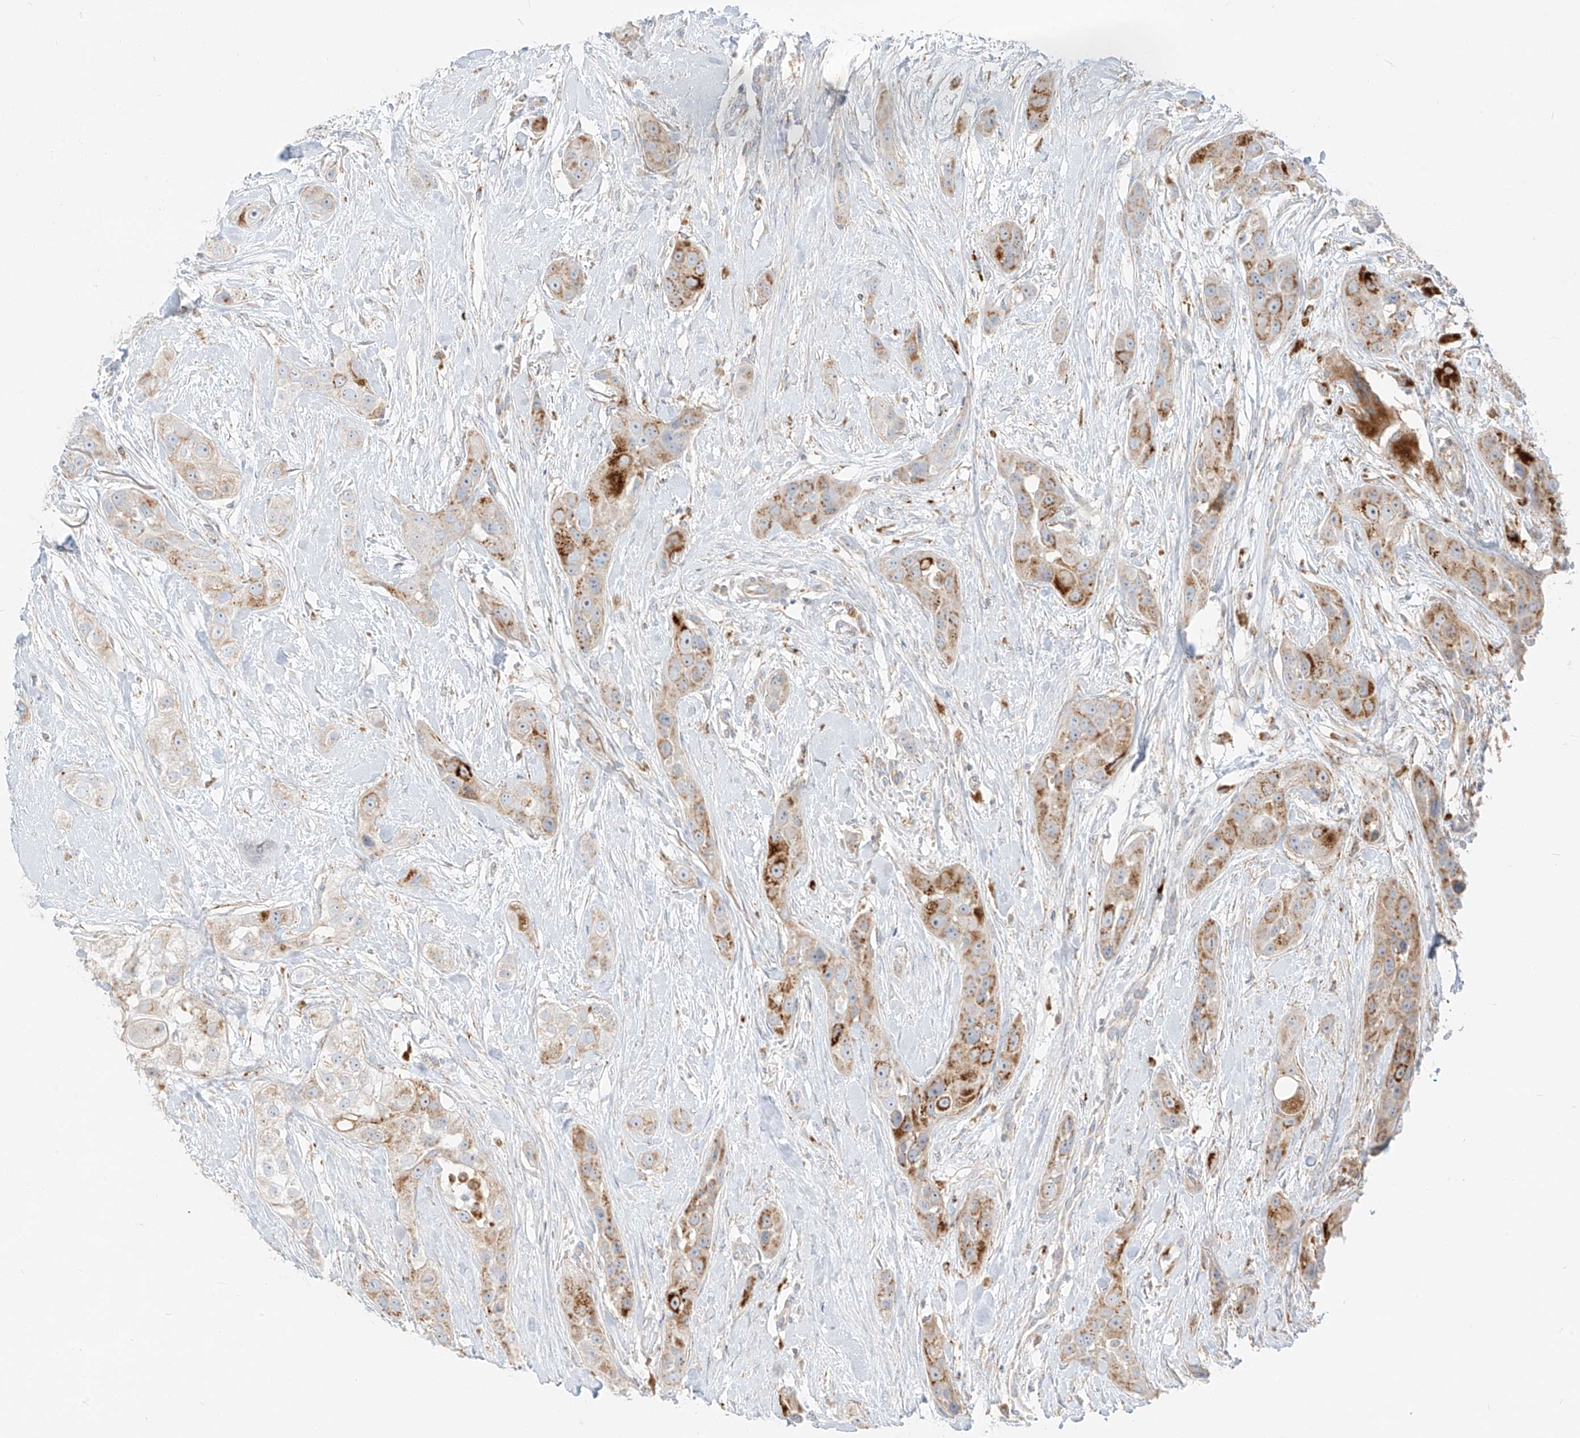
{"staining": {"intensity": "moderate", "quantity": ">75%", "location": "cytoplasmic/membranous"}, "tissue": "head and neck cancer", "cell_type": "Tumor cells", "image_type": "cancer", "snomed": [{"axis": "morphology", "description": "Normal tissue, NOS"}, {"axis": "morphology", "description": "Squamous cell carcinoma, NOS"}, {"axis": "topography", "description": "Skeletal muscle"}, {"axis": "topography", "description": "Head-Neck"}], "caption": "Immunohistochemistry (IHC) histopathology image of neoplastic tissue: human head and neck cancer (squamous cell carcinoma) stained using IHC displays medium levels of moderate protein expression localized specifically in the cytoplasmic/membranous of tumor cells, appearing as a cytoplasmic/membranous brown color.", "gene": "SLC35F6", "patient": {"sex": "male", "age": 51}}